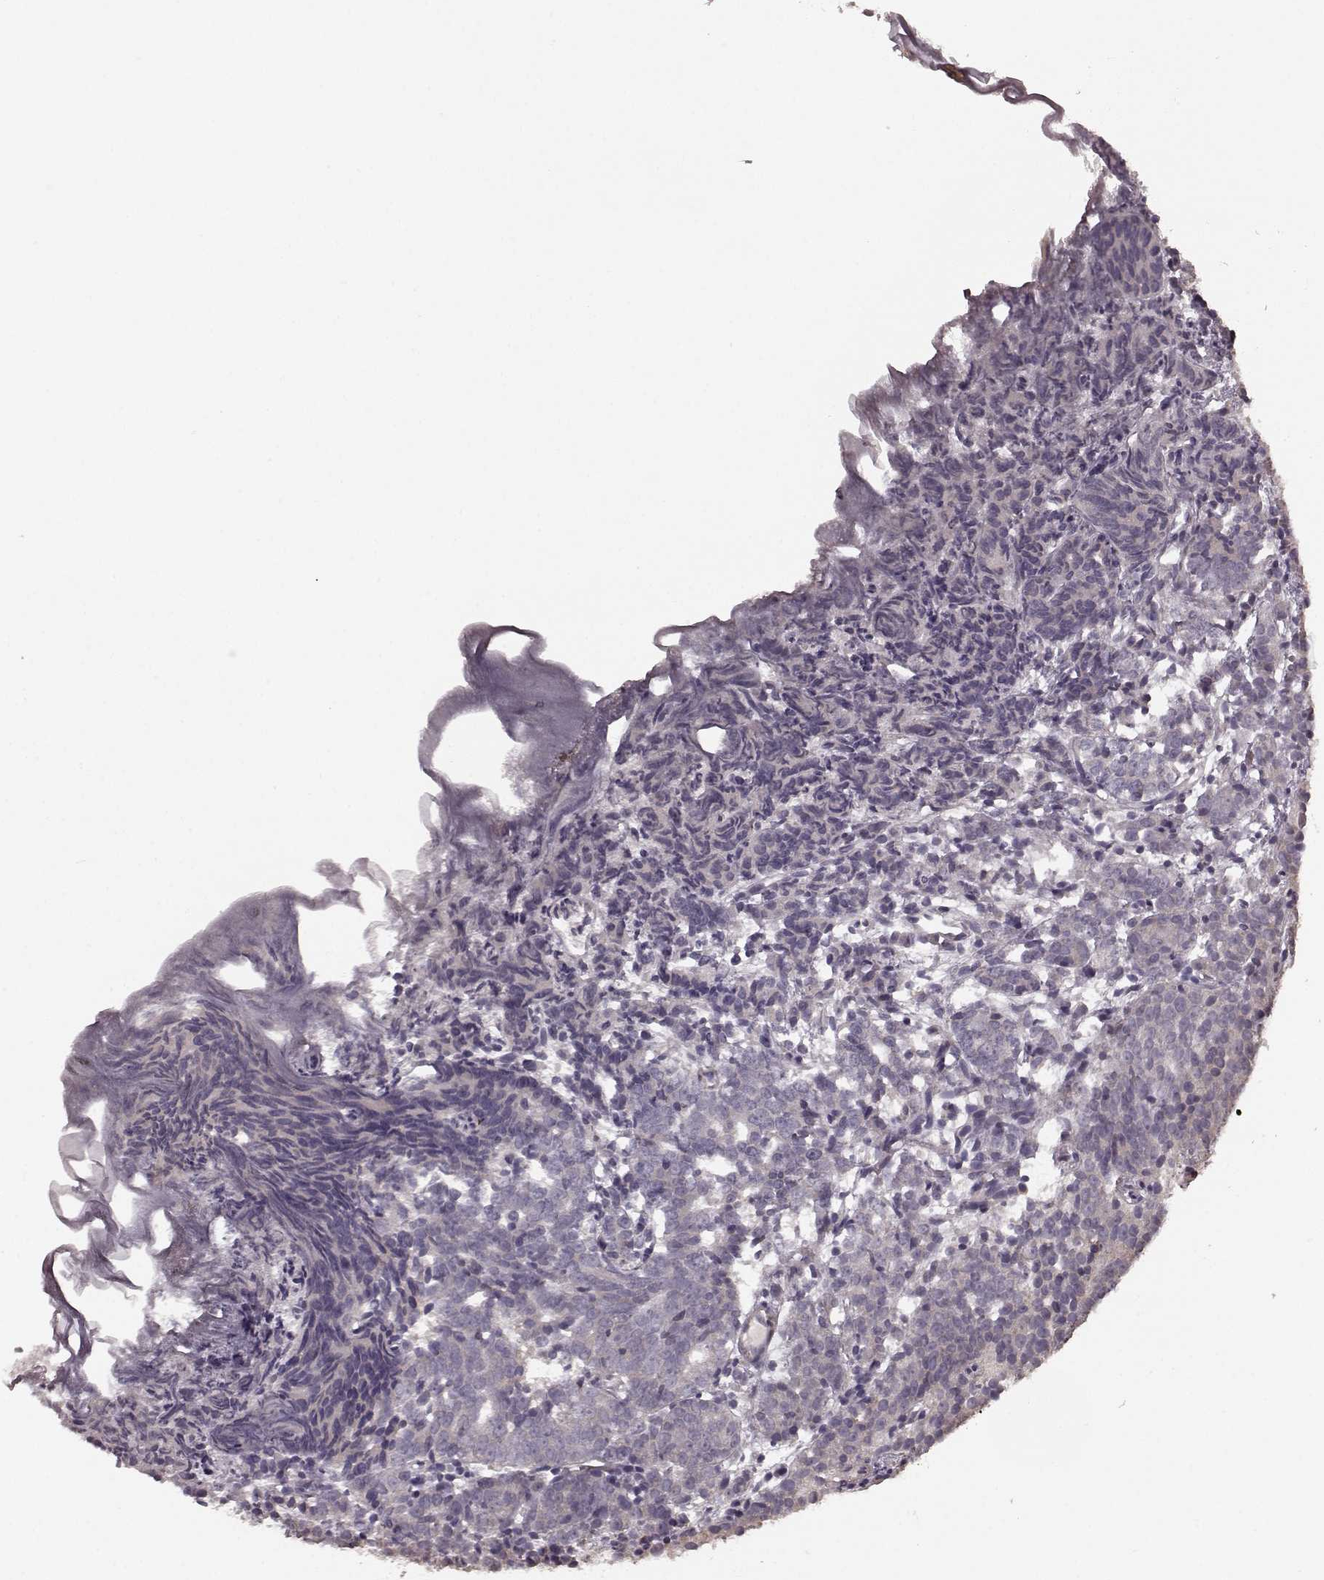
{"staining": {"intensity": "weak", "quantity": "25%-75%", "location": "cytoplasmic/membranous"}, "tissue": "prostate cancer", "cell_type": "Tumor cells", "image_type": "cancer", "snomed": [{"axis": "morphology", "description": "Adenocarcinoma, High grade"}, {"axis": "topography", "description": "Prostate"}], "caption": "Protein staining of prostate cancer tissue exhibits weak cytoplasmic/membranous staining in approximately 25%-75% of tumor cells. (Stains: DAB in brown, nuclei in blue, Microscopy: brightfield microscopy at high magnification).", "gene": "PLCB4", "patient": {"sex": "male", "age": 53}}